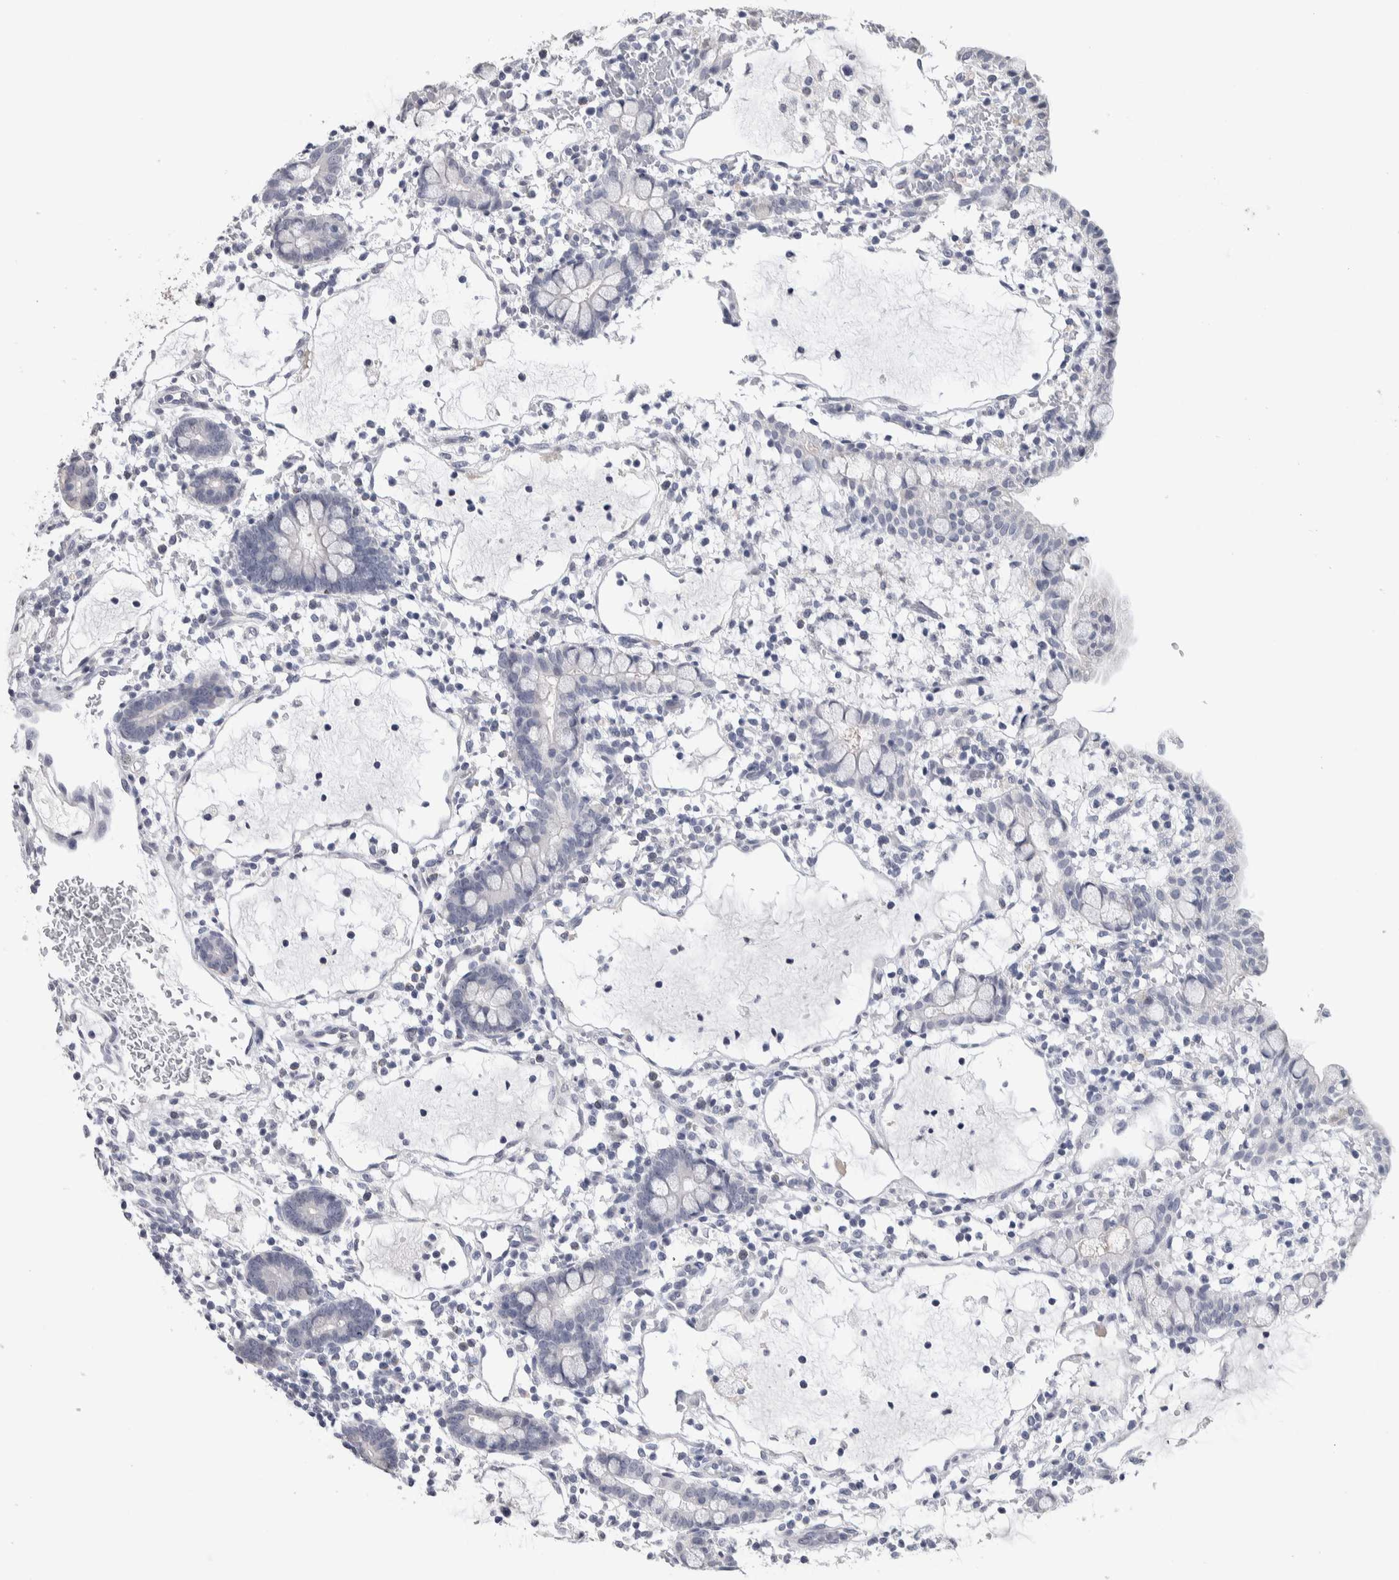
{"staining": {"intensity": "negative", "quantity": "none", "location": "none"}, "tissue": "small intestine", "cell_type": "Glandular cells", "image_type": "normal", "snomed": [{"axis": "morphology", "description": "Normal tissue, NOS"}, {"axis": "morphology", "description": "Developmental malformation"}, {"axis": "topography", "description": "Small intestine"}], "caption": "Micrograph shows no significant protein expression in glandular cells of unremarkable small intestine. (DAB immunohistochemistry (IHC) visualized using brightfield microscopy, high magnification).", "gene": "TMEM102", "patient": {"sex": "male"}}